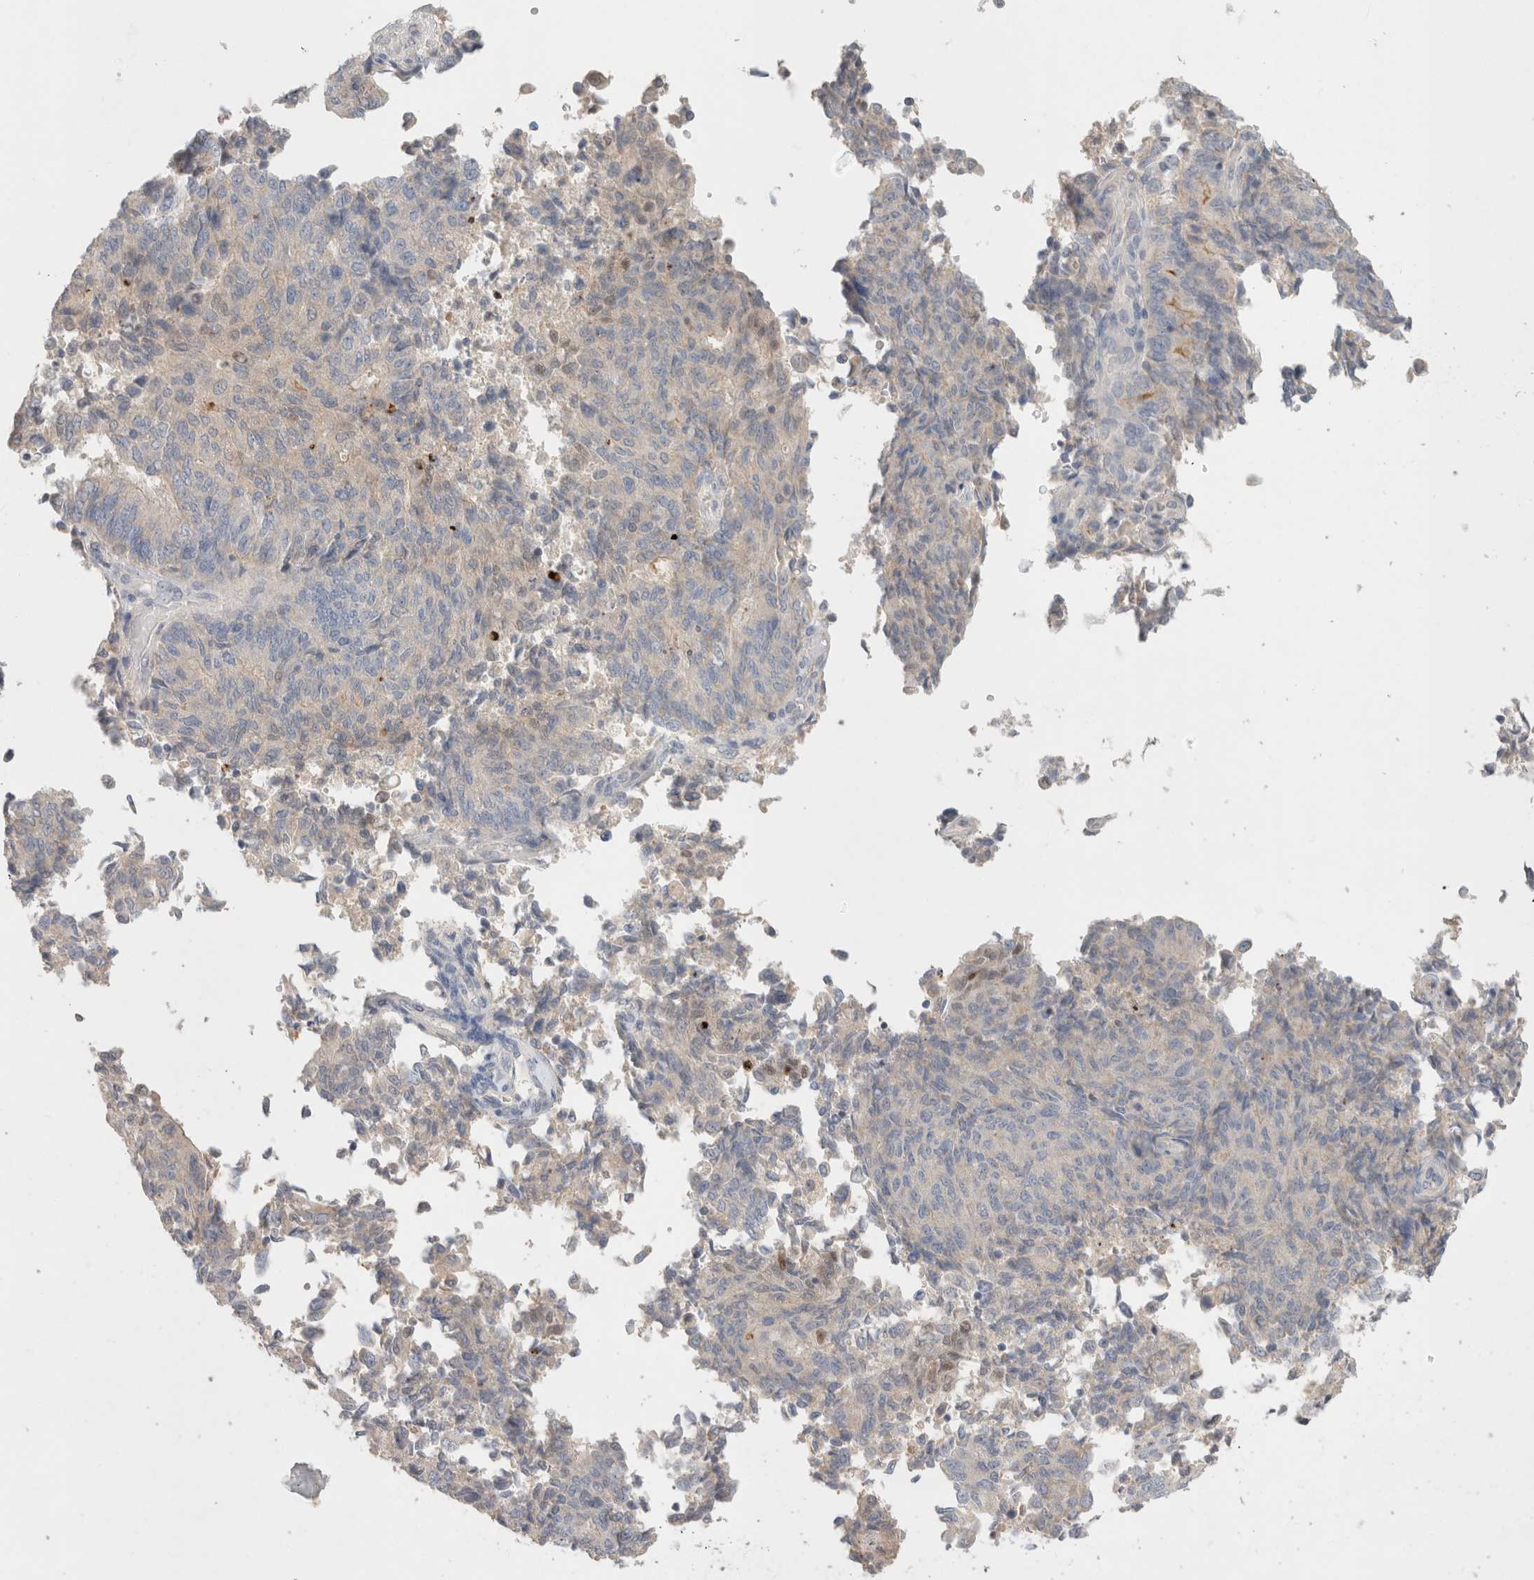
{"staining": {"intensity": "negative", "quantity": "none", "location": "none"}, "tissue": "endometrial cancer", "cell_type": "Tumor cells", "image_type": "cancer", "snomed": [{"axis": "morphology", "description": "Adenocarcinoma, NOS"}, {"axis": "topography", "description": "Endometrium"}], "caption": "Tumor cells are negative for brown protein staining in endometrial cancer (adenocarcinoma).", "gene": "MPP2", "patient": {"sex": "female", "age": 80}}